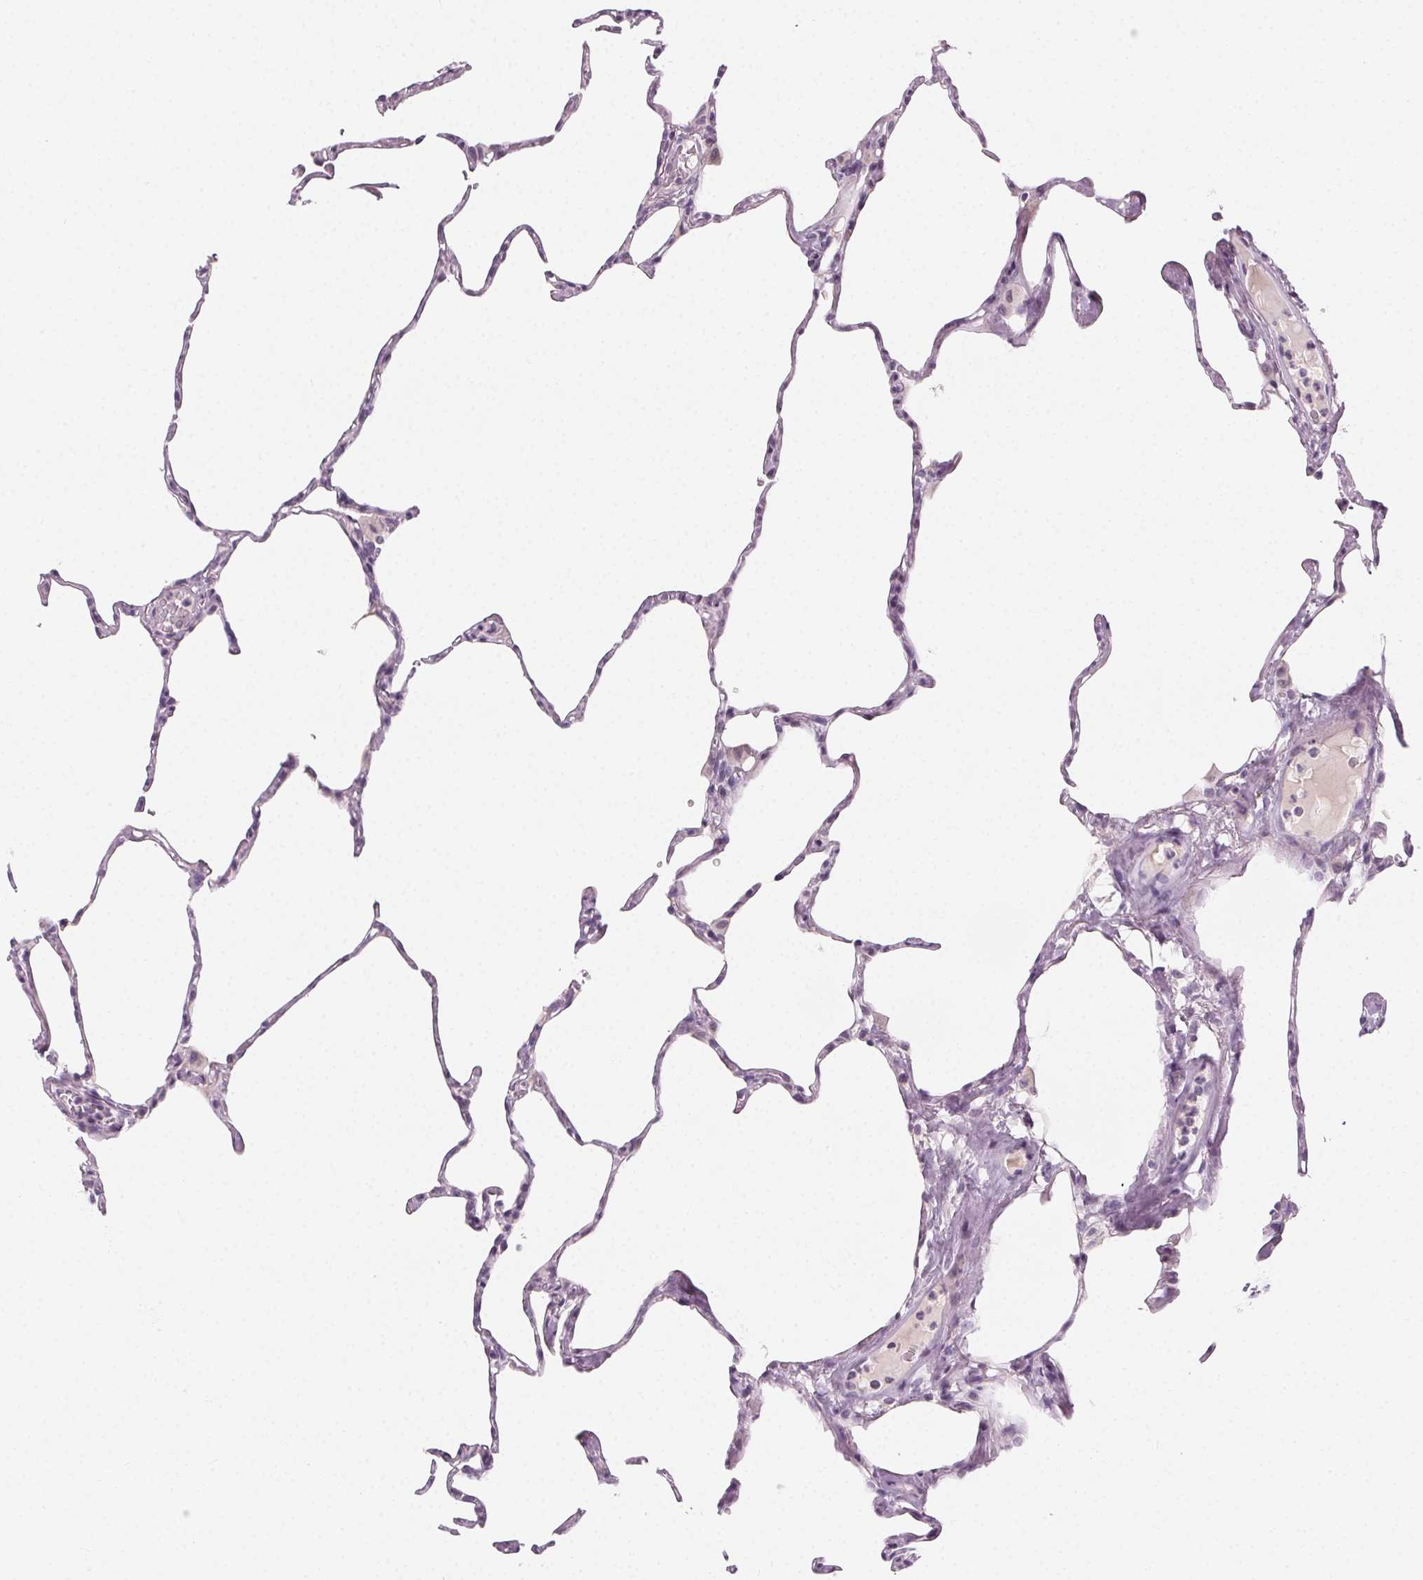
{"staining": {"intensity": "negative", "quantity": "none", "location": "none"}, "tissue": "lung", "cell_type": "Alveolar cells", "image_type": "normal", "snomed": [{"axis": "morphology", "description": "Normal tissue, NOS"}, {"axis": "topography", "description": "Lung"}], "caption": "The immunohistochemistry (IHC) micrograph has no significant expression in alveolar cells of lung.", "gene": "HSF5", "patient": {"sex": "male", "age": 65}}